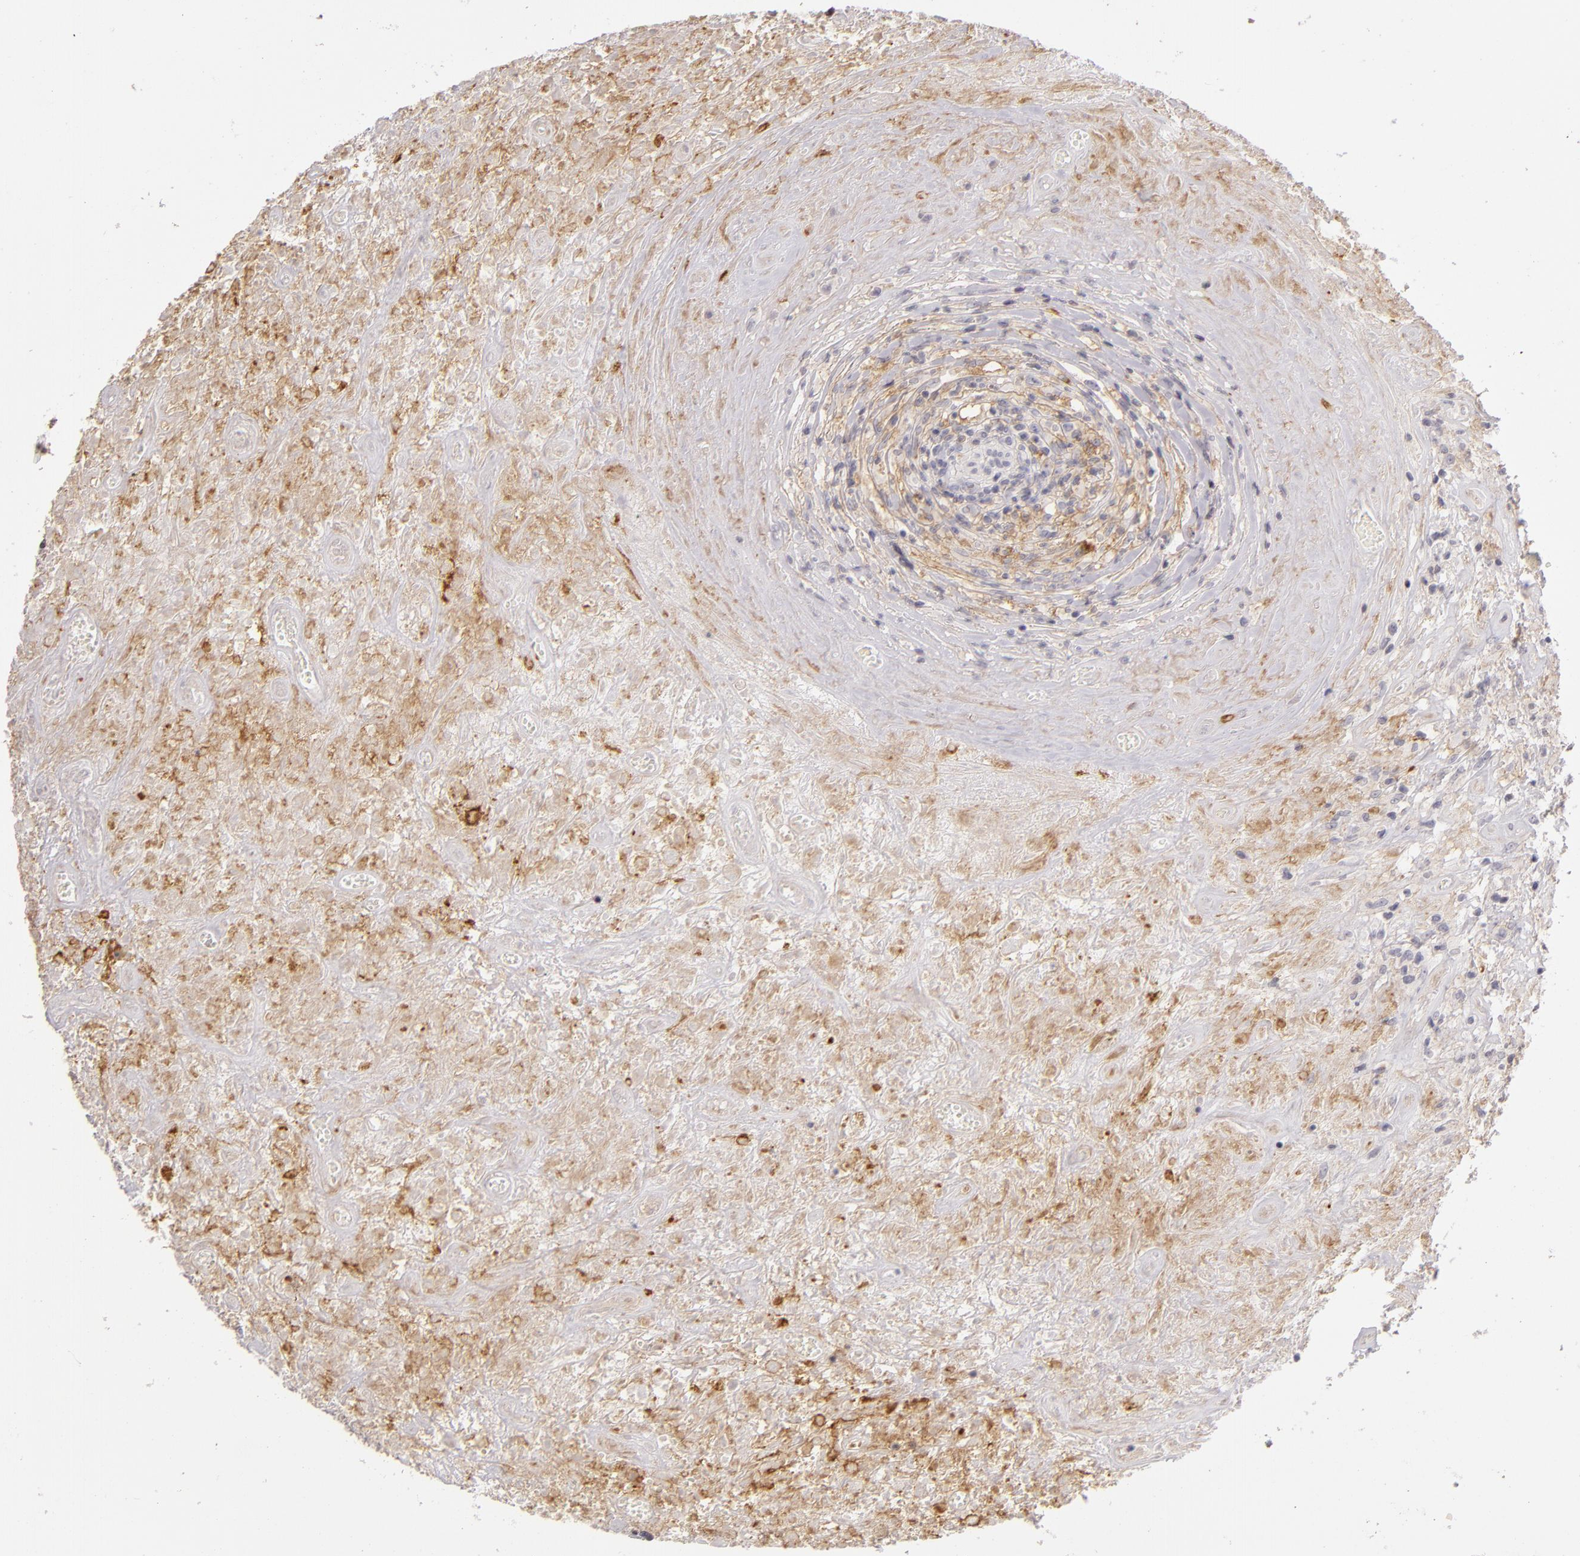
{"staining": {"intensity": "negative", "quantity": "none", "location": "none"}, "tissue": "lymphoma", "cell_type": "Tumor cells", "image_type": "cancer", "snomed": [{"axis": "morphology", "description": "Hodgkin's disease, NOS"}, {"axis": "topography", "description": "Lymph node"}], "caption": "The IHC photomicrograph has no significant expression in tumor cells of Hodgkin's disease tissue.", "gene": "CD40", "patient": {"sex": "male", "age": 46}}